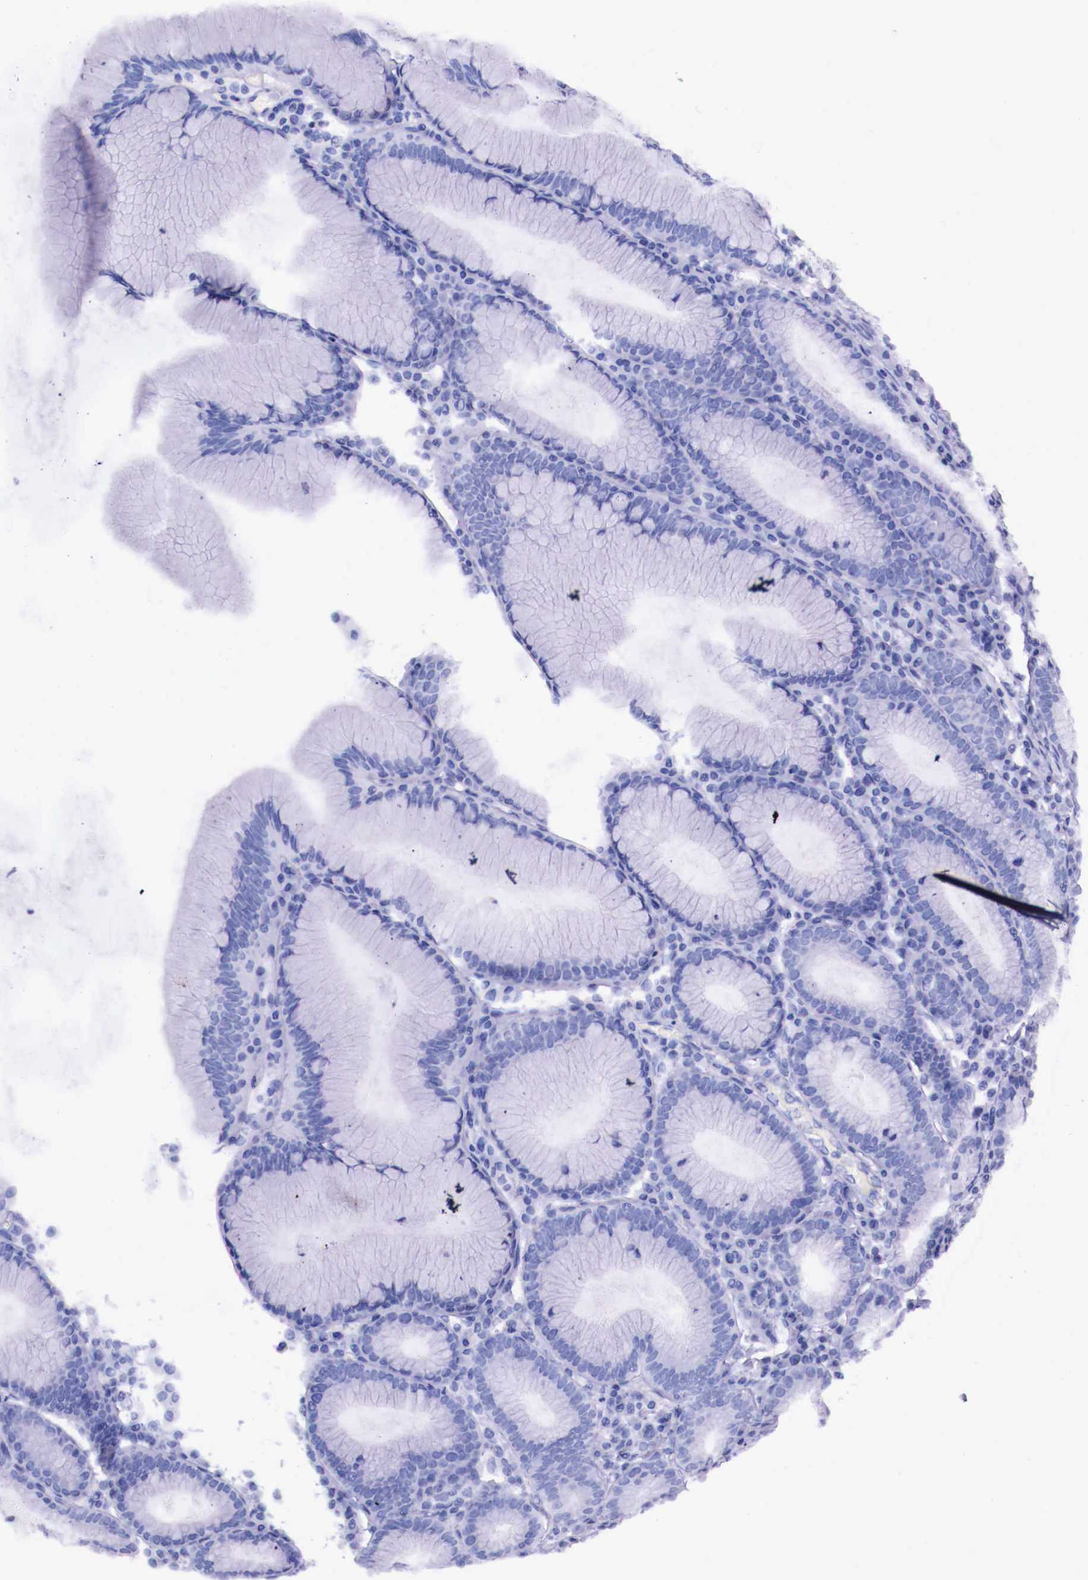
{"staining": {"intensity": "negative", "quantity": "none", "location": "none"}, "tissue": "stomach", "cell_type": "Glandular cells", "image_type": "normal", "snomed": [{"axis": "morphology", "description": "Normal tissue, NOS"}, {"axis": "topography", "description": "Stomach, lower"}], "caption": "Protein analysis of unremarkable stomach shows no significant expression in glandular cells. (Immunohistochemistry, brightfield microscopy, high magnification).", "gene": "GRIPAP1", "patient": {"sex": "female", "age": 43}}